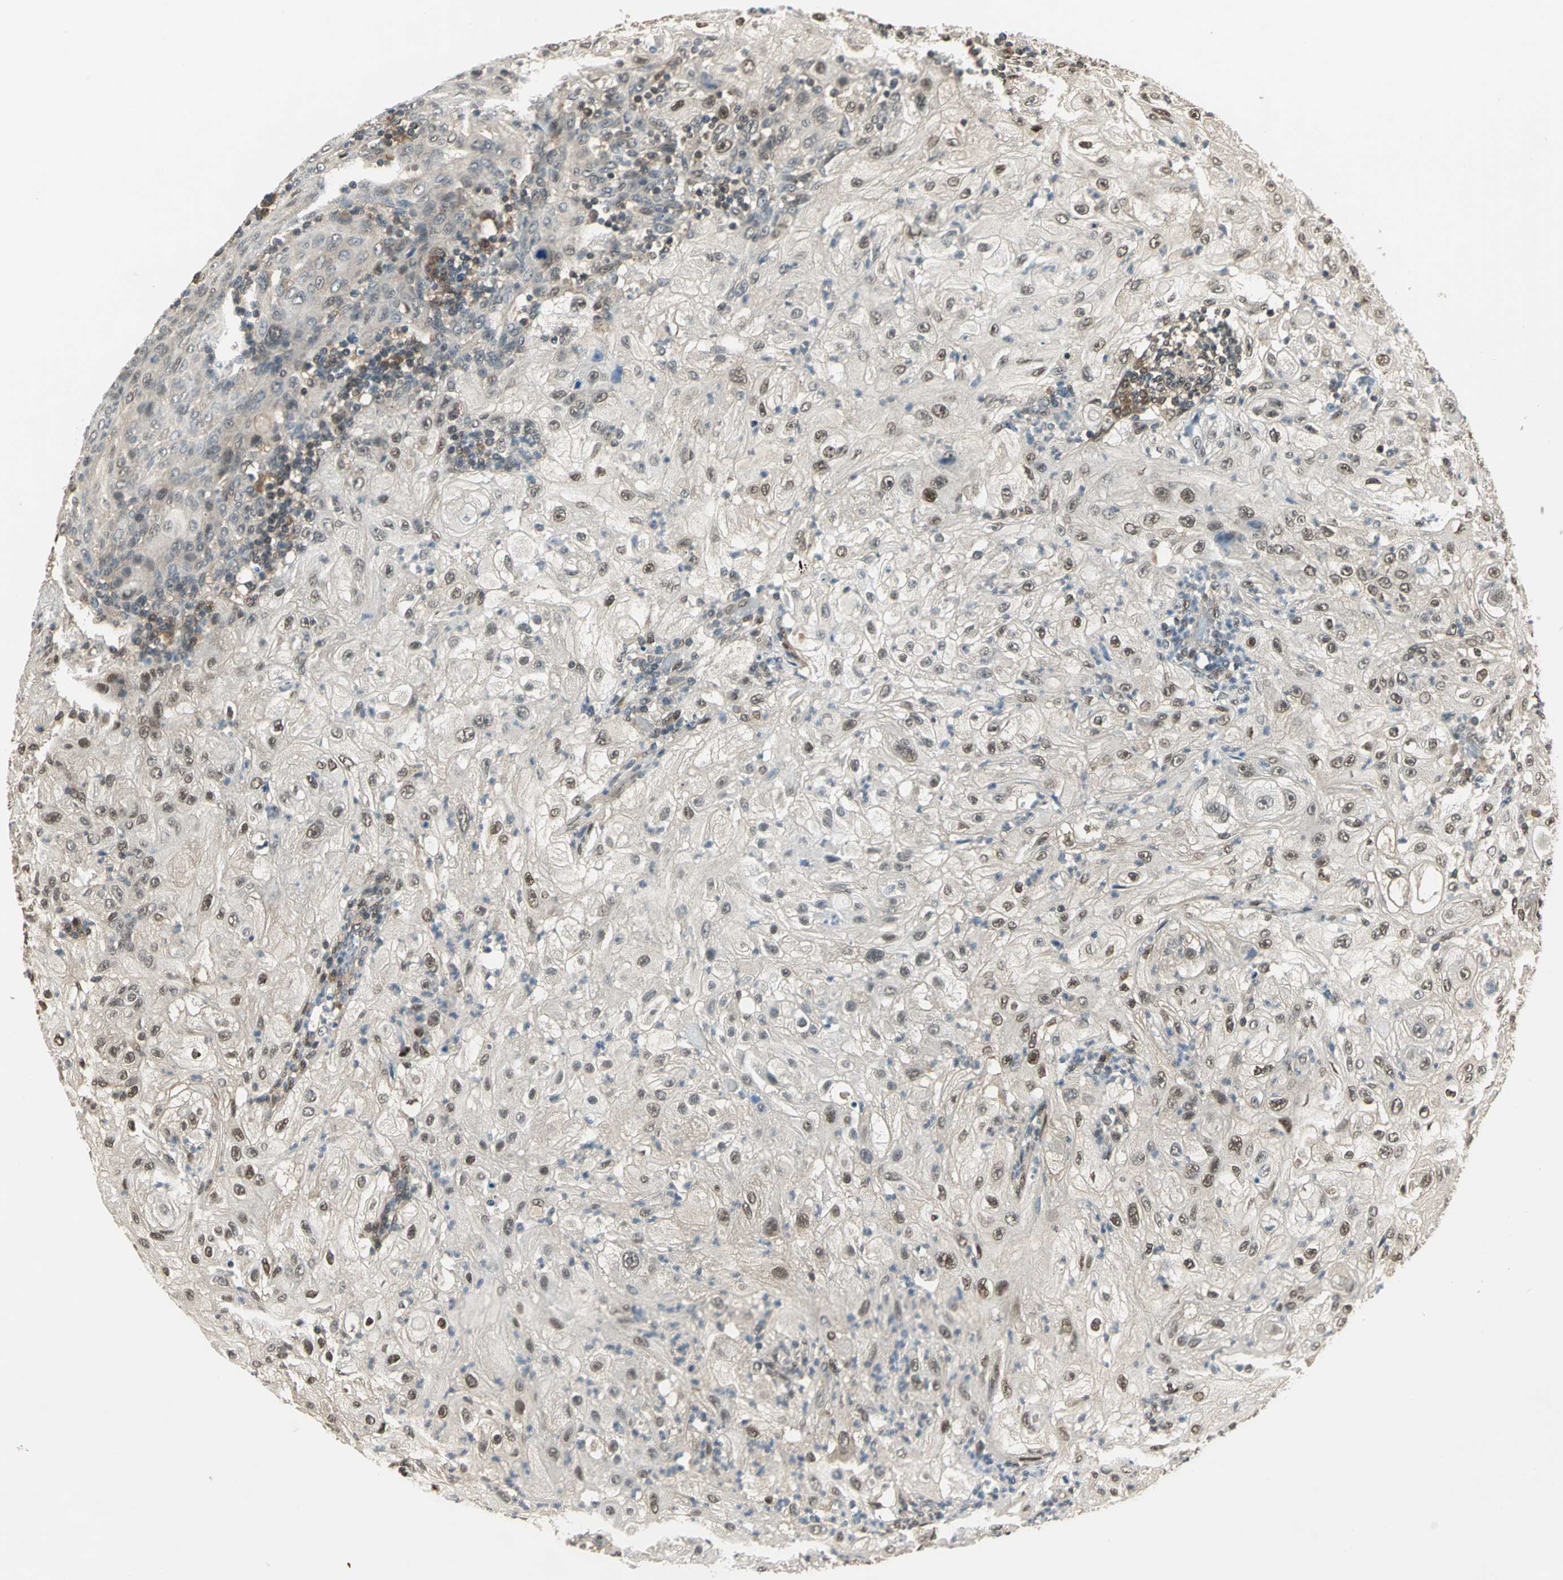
{"staining": {"intensity": "weak", "quantity": "25%-75%", "location": "cytoplasmic/membranous,nuclear"}, "tissue": "lung cancer", "cell_type": "Tumor cells", "image_type": "cancer", "snomed": [{"axis": "morphology", "description": "Inflammation, NOS"}, {"axis": "morphology", "description": "Squamous cell carcinoma, NOS"}, {"axis": "topography", "description": "Lymph node"}, {"axis": "topography", "description": "Soft tissue"}, {"axis": "topography", "description": "Lung"}], "caption": "Immunohistochemical staining of lung squamous cell carcinoma exhibits low levels of weak cytoplasmic/membranous and nuclear protein positivity in about 25%-75% of tumor cells.", "gene": "PSMC3", "patient": {"sex": "male", "age": 66}}